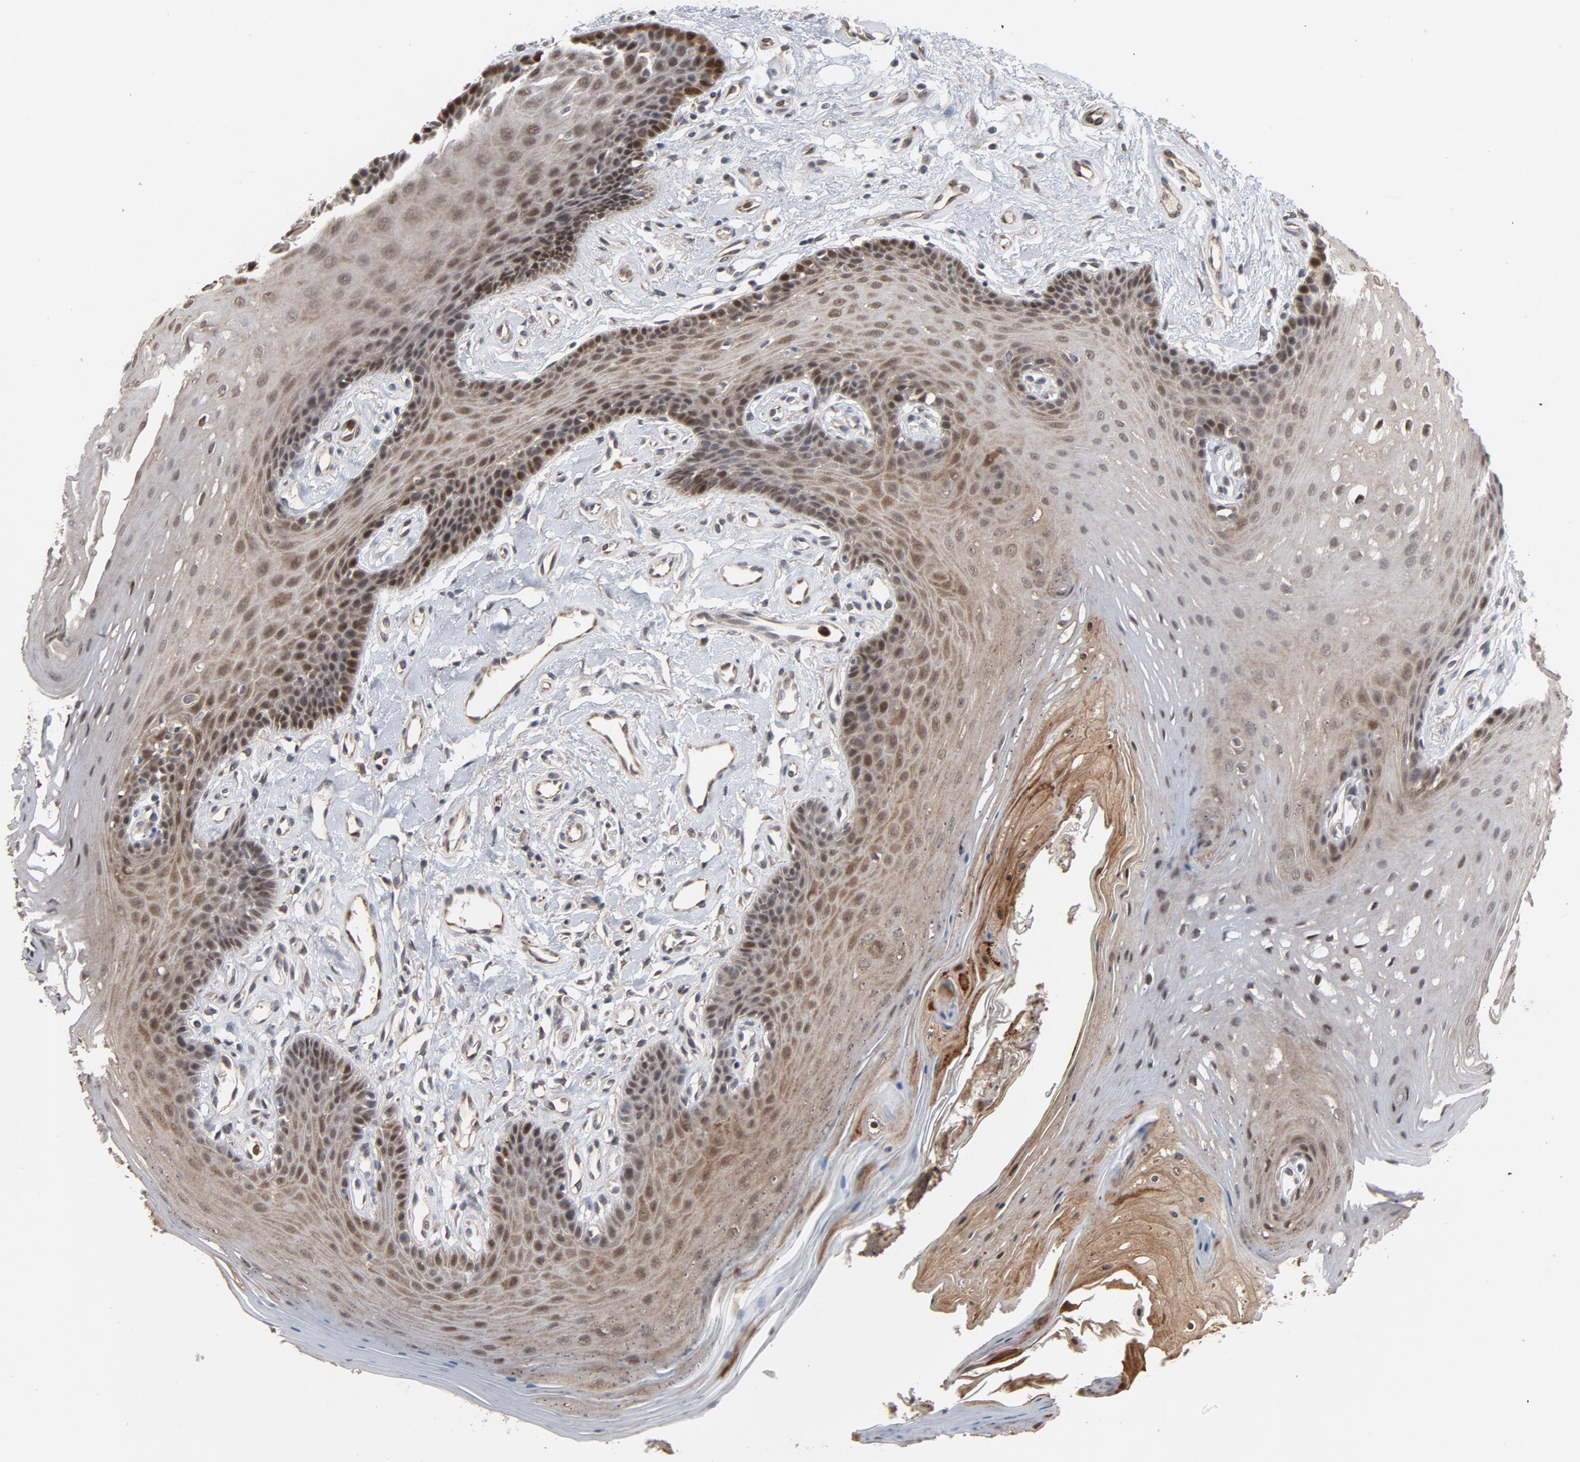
{"staining": {"intensity": "moderate", "quantity": "25%-75%", "location": "nuclear"}, "tissue": "oral mucosa", "cell_type": "Squamous epithelial cells", "image_type": "normal", "snomed": [{"axis": "morphology", "description": "Normal tissue, NOS"}, {"axis": "topography", "description": "Oral tissue"}], "caption": "Moderate nuclear staining for a protein is identified in about 25%-75% of squamous epithelial cells of benign oral mucosa using immunohistochemistry.", "gene": "RTL5", "patient": {"sex": "male", "age": 62}}